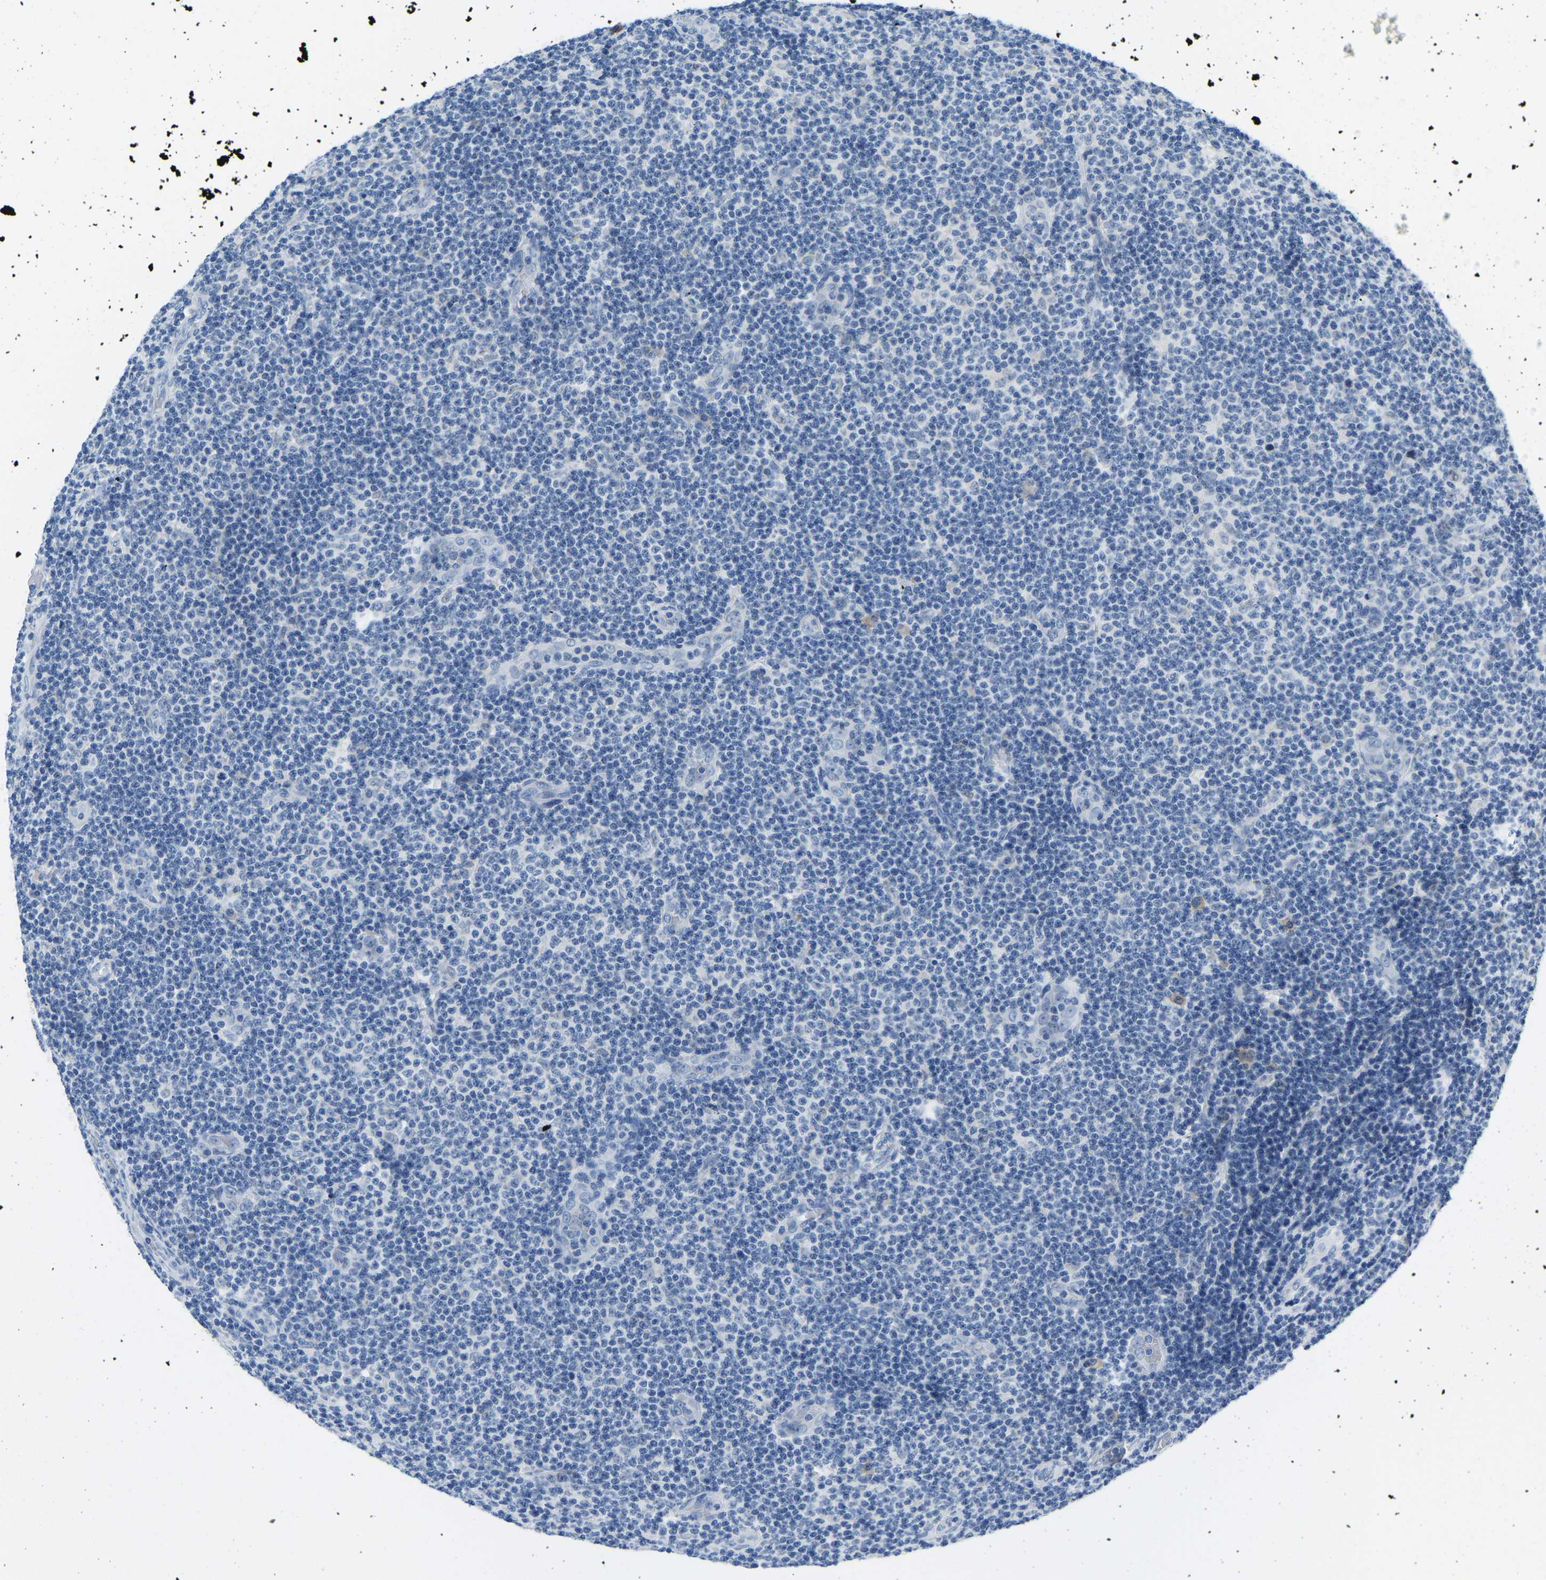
{"staining": {"intensity": "negative", "quantity": "none", "location": "none"}, "tissue": "lymphoma", "cell_type": "Tumor cells", "image_type": "cancer", "snomed": [{"axis": "morphology", "description": "Malignant lymphoma, non-Hodgkin's type, Low grade"}, {"axis": "topography", "description": "Lymph node"}], "caption": "Tumor cells are negative for protein expression in human low-grade malignant lymphoma, non-Hodgkin's type.", "gene": "VRK1", "patient": {"sex": "male", "age": 83}}